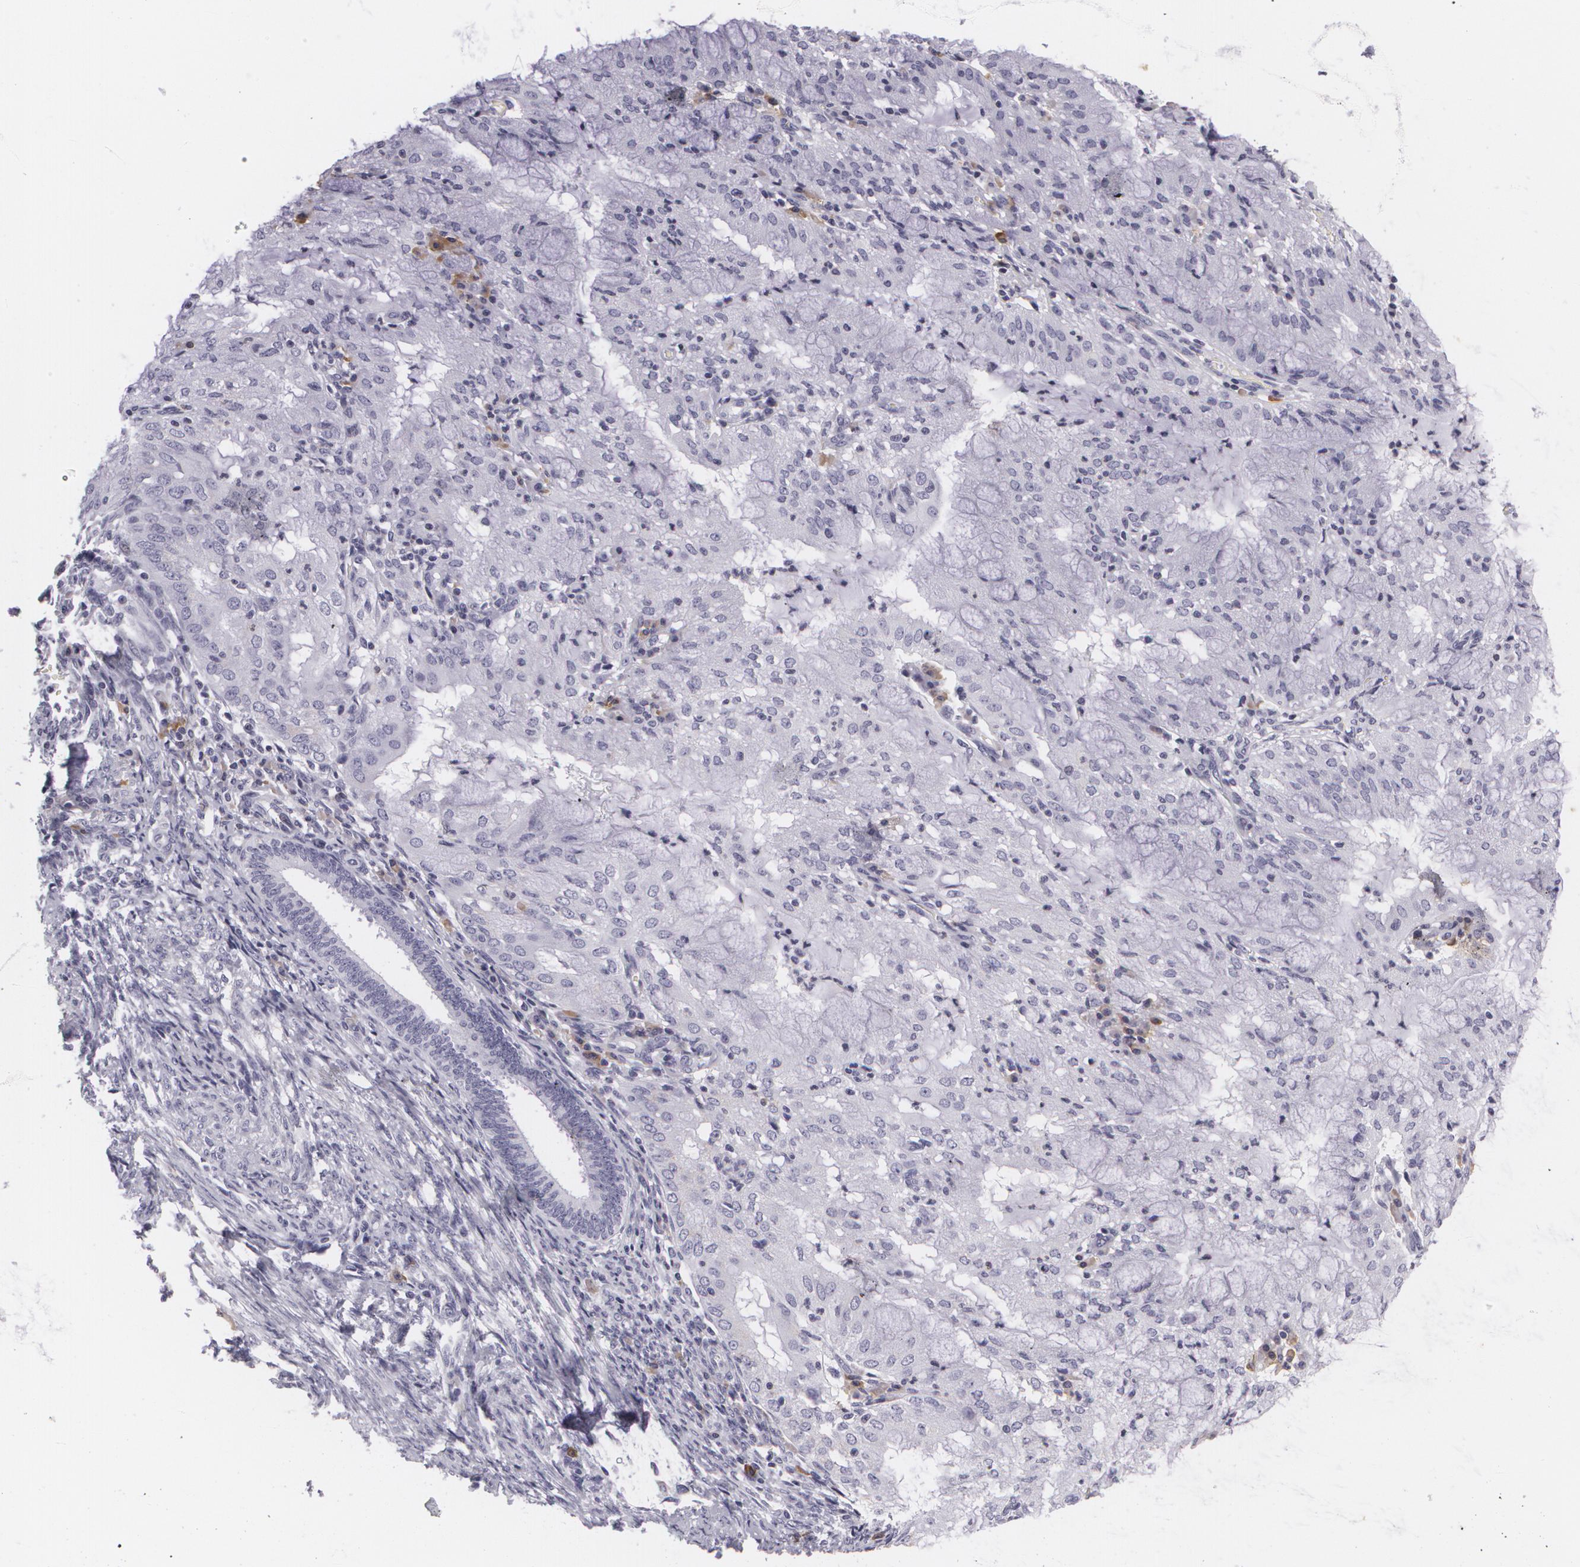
{"staining": {"intensity": "negative", "quantity": "none", "location": "none"}, "tissue": "endometrial cancer", "cell_type": "Tumor cells", "image_type": "cancer", "snomed": [{"axis": "morphology", "description": "Adenocarcinoma, NOS"}, {"axis": "topography", "description": "Endometrium"}], "caption": "A micrograph of endometrial adenocarcinoma stained for a protein displays no brown staining in tumor cells. The staining was performed using DAB (3,3'-diaminobenzidine) to visualize the protein expression in brown, while the nuclei were stained in blue with hematoxylin (Magnification: 20x).", "gene": "MAP2", "patient": {"sex": "female", "age": 63}}